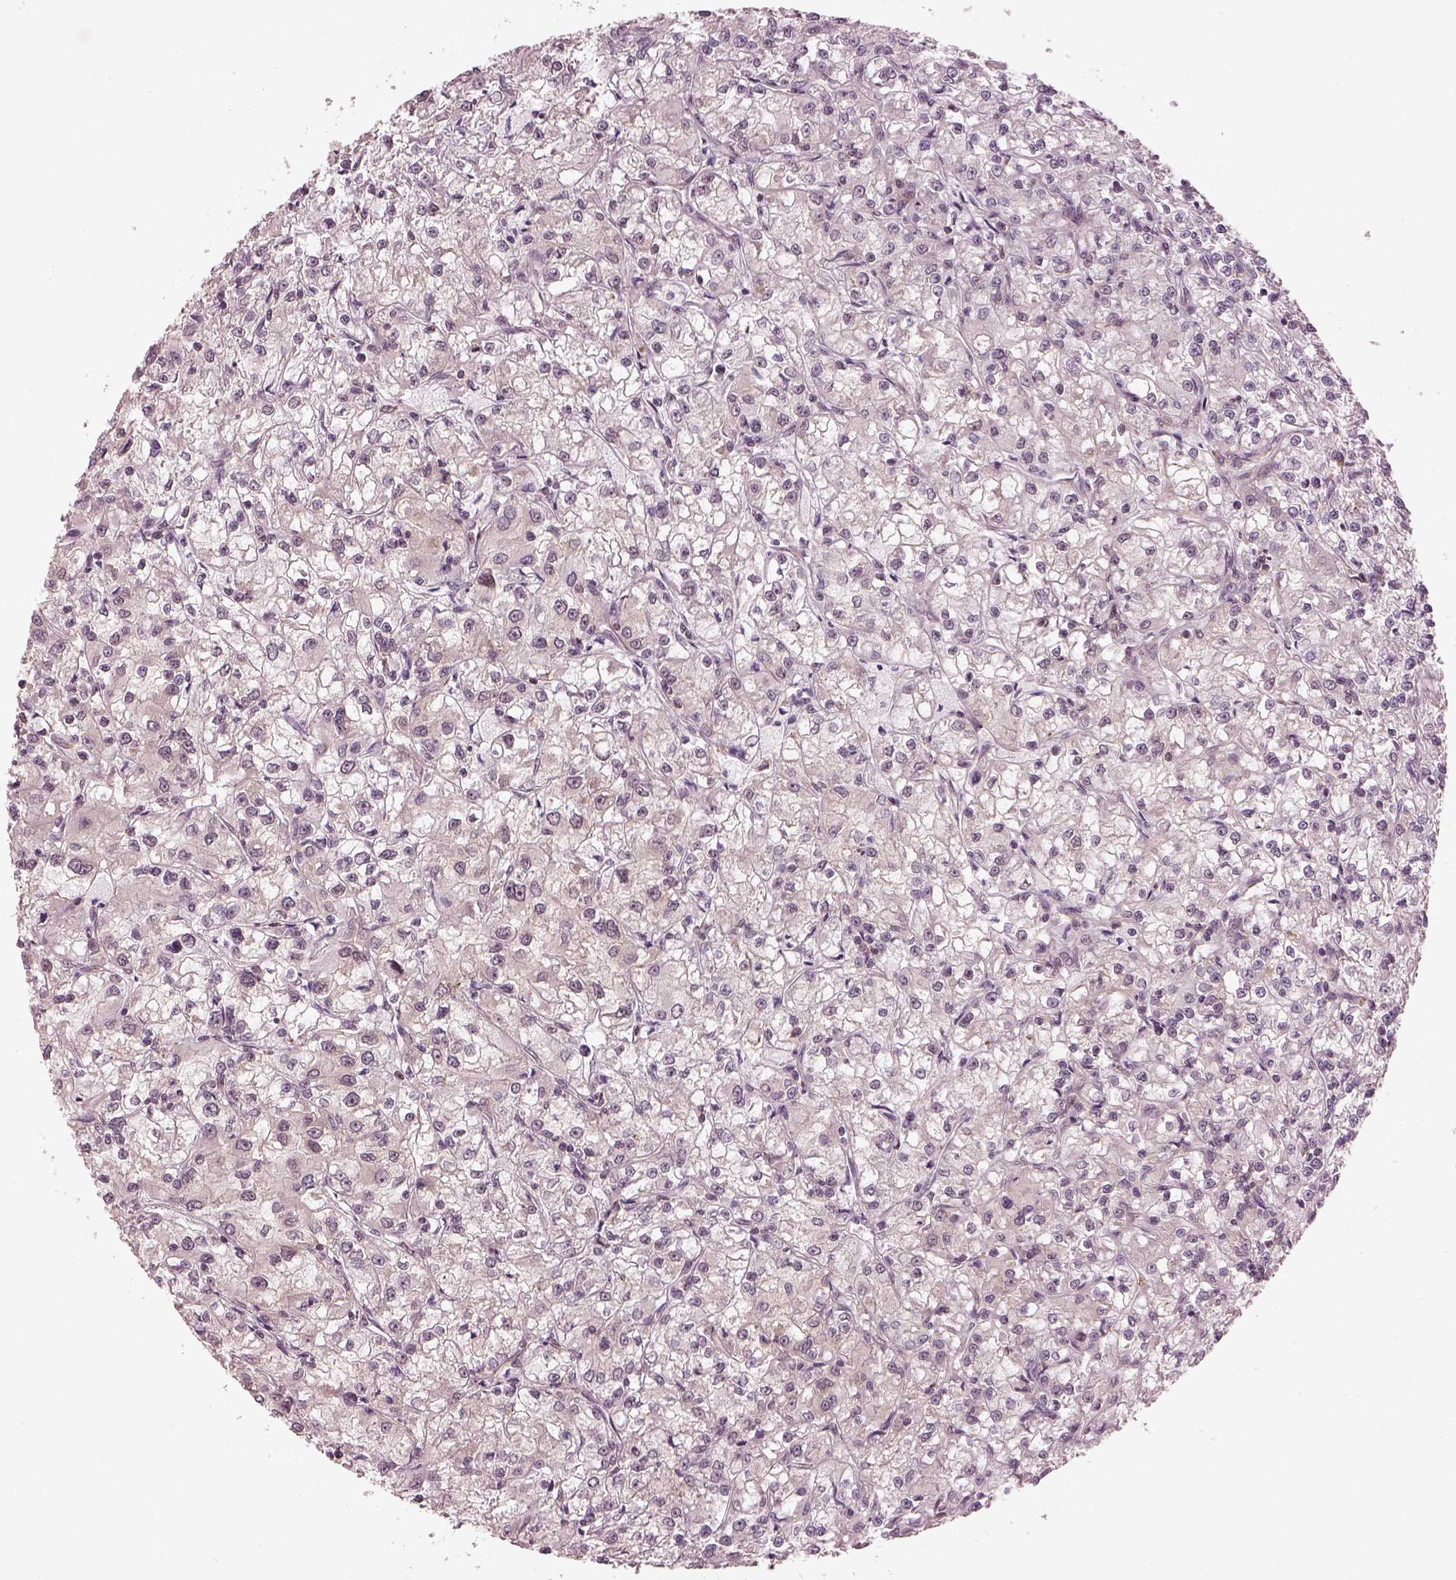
{"staining": {"intensity": "negative", "quantity": "none", "location": "none"}, "tissue": "renal cancer", "cell_type": "Tumor cells", "image_type": "cancer", "snomed": [{"axis": "morphology", "description": "Adenocarcinoma, NOS"}, {"axis": "topography", "description": "Kidney"}], "caption": "Tumor cells are negative for protein expression in human renal adenocarcinoma.", "gene": "LSM14A", "patient": {"sex": "female", "age": 59}}